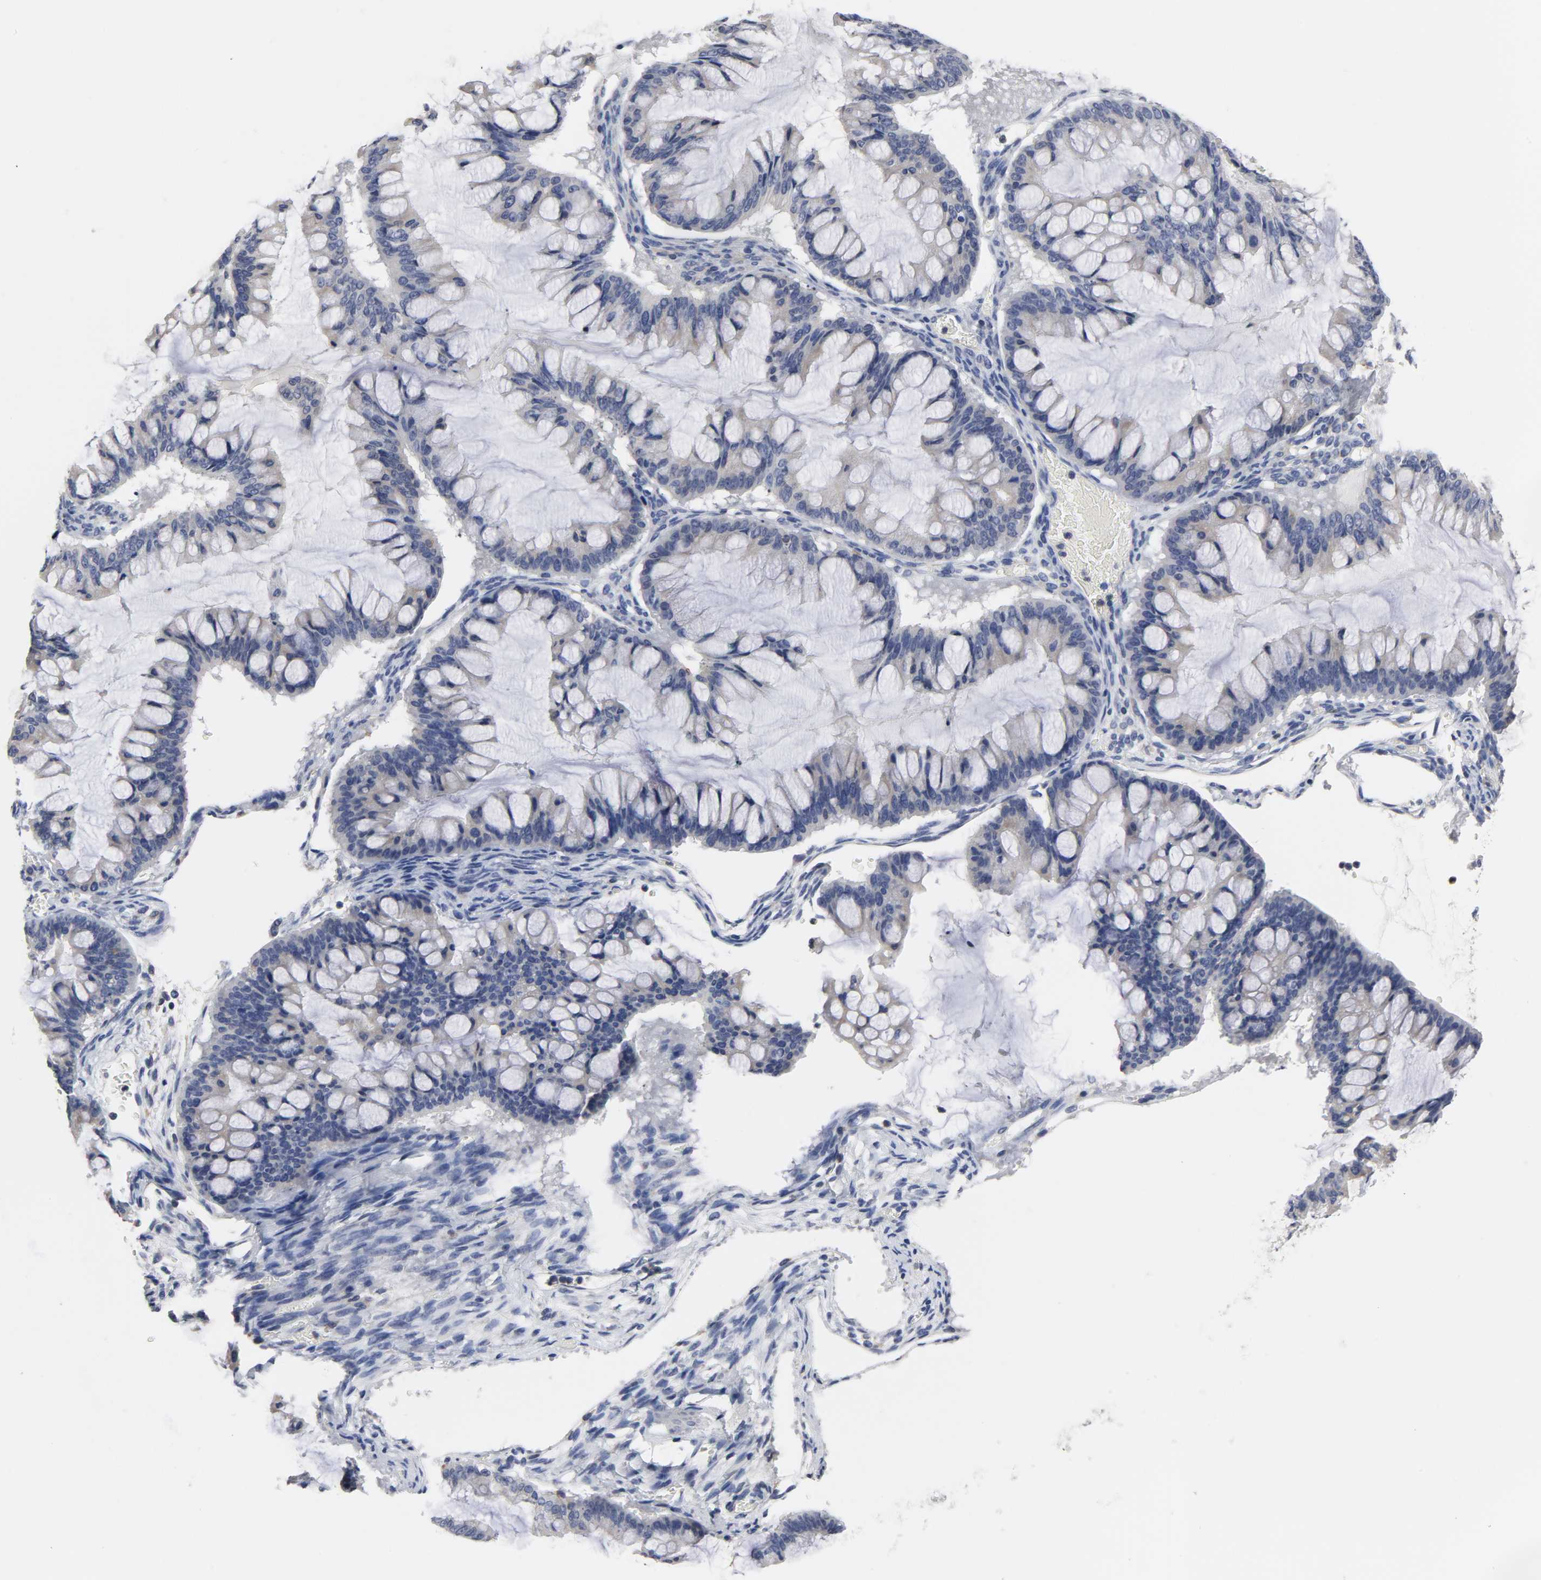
{"staining": {"intensity": "negative", "quantity": "none", "location": "none"}, "tissue": "ovarian cancer", "cell_type": "Tumor cells", "image_type": "cancer", "snomed": [{"axis": "morphology", "description": "Cystadenocarcinoma, mucinous, NOS"}, {"axis": "topography", "description": "Ovary"}], "caption": "Ovarian cancer (mucinous cystadenocarcinoma) was stained to show a protein in brown. There is no significant staining in tumor cells.", "gene": "HCK", "patient": {"sex": "female", "age": 73}}